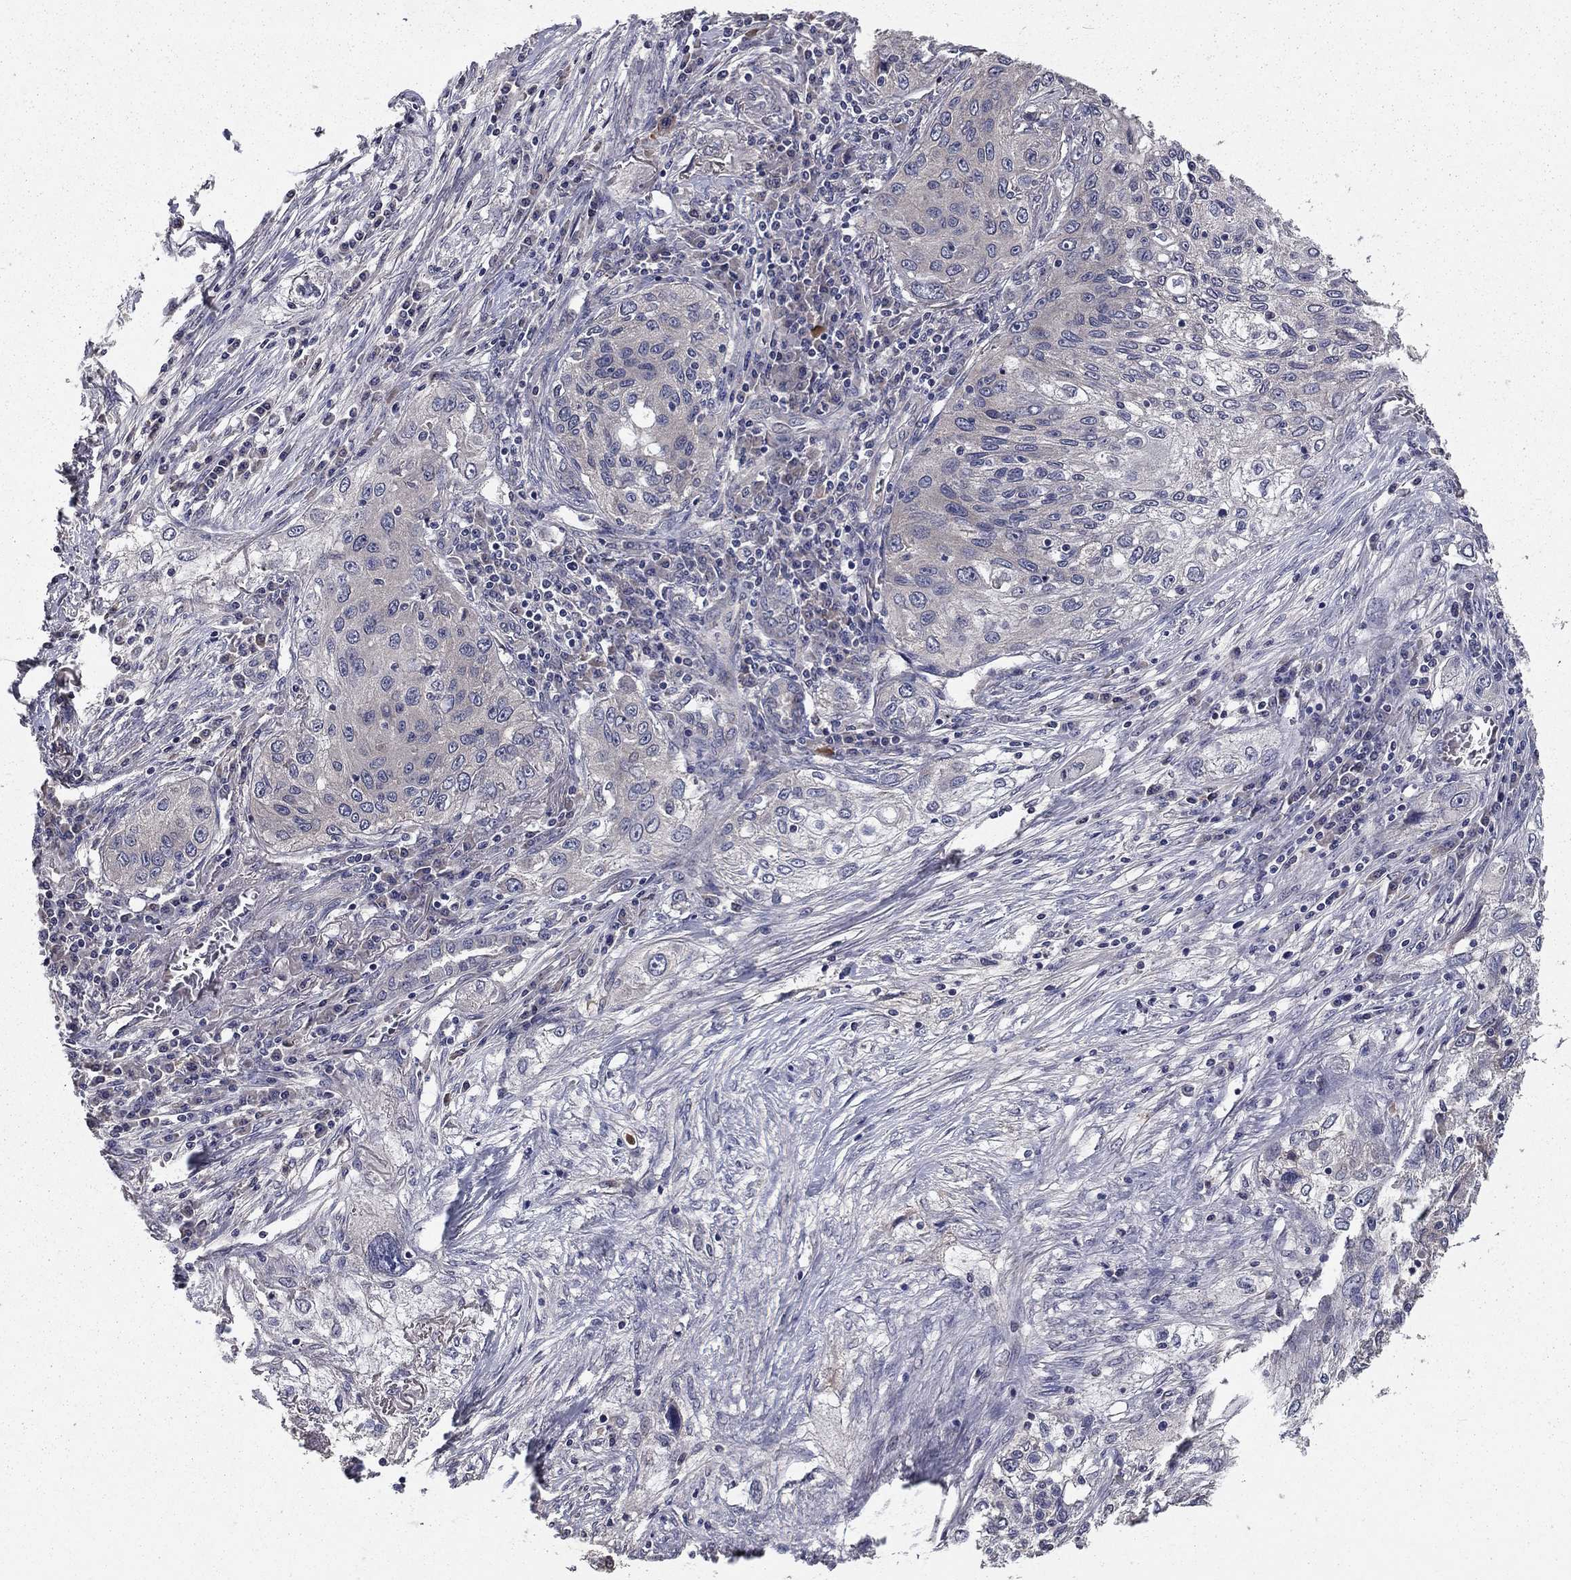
{"staining": {"intensity": "negative", "quantity": "none", "location": "none"}, "tissue": "lung cancer", "cell_type": "Tumor cells", "image_type": "cancer", "snomed": [{"axis": "morphology", "description": "Squamous cell carcinoma, NOS"}, {"axis": "topography", "description": "Lung"}], "caption": "Immunohistochemical staining of human lung cancer shows no significant expression in tumor cells.", "gene": "PROS1", "patient": {"sex": "female", "age": 69}}